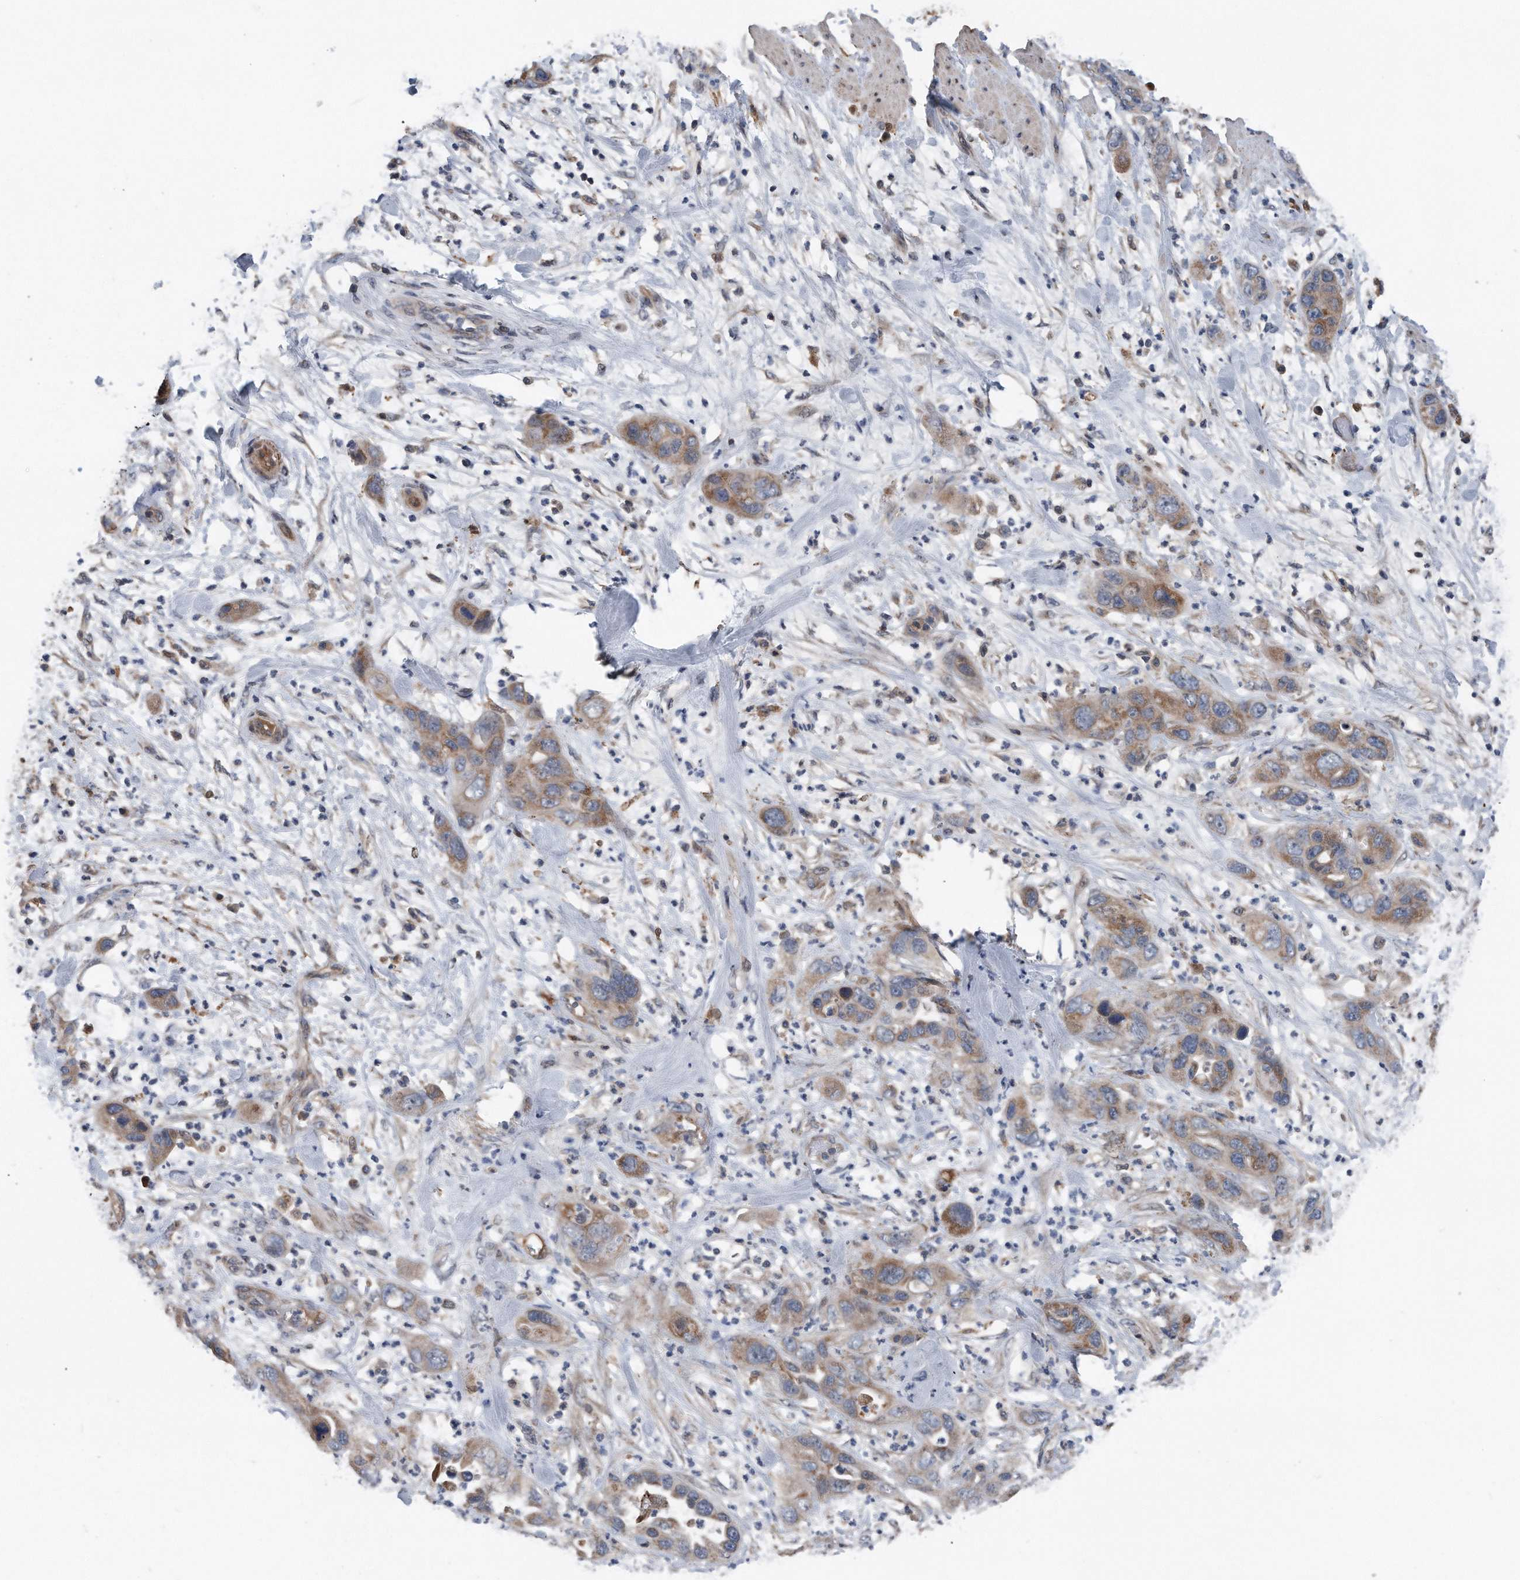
{"staining": {"intensity": "moderate", "quantity": ">75%", "location": "cytoplasmic/membranous"}, "tissue": "pancreatic cancer", "cell_type": "Tumor cells", "image_type": "cancer", "snomed": [{"axis": "morphology", "description": "Adenocarcinoma, NOS"}, {"axis": "topography", "description": "Pancreas"}], "caption": "An immunohistochemistry photomicrograph of tumor tissue is shown. Protein staining in brown labels moderate cytoplasmic/membranous positivity in adenocarcinoma (pancreatic) within tumor cells.", "gene": "DST", "patient": {"sex": "female", "age": 71}}